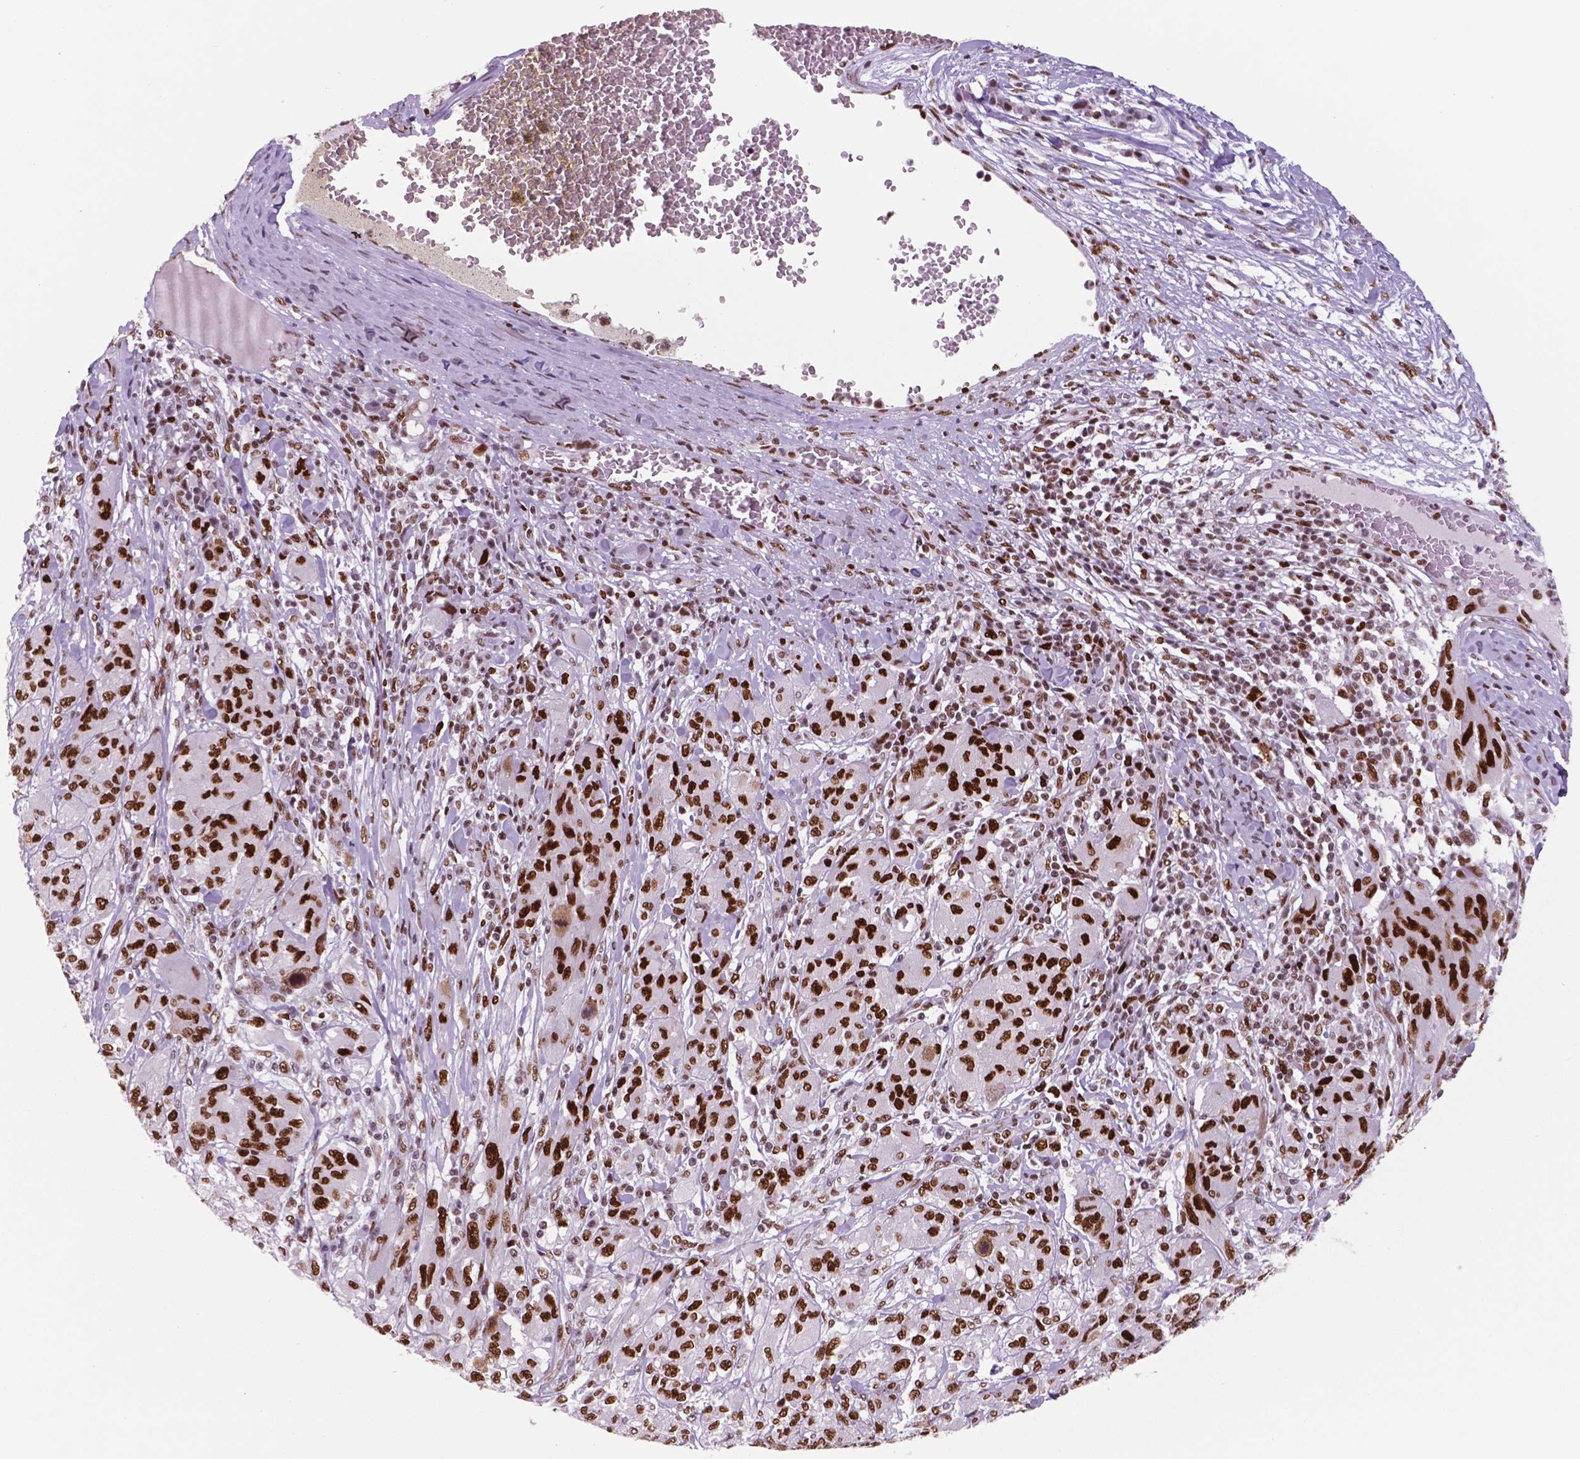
{"staining": {"intensity": "strong", "quantity": ">75%", "location": "nuclear"}, "tissue": "melanoma", "cell_type": "Tumor cells", "image_type": "cancer", "snomed": [{"axis": "morphology", "description": "Malignant melanoma, NOS"}, {"axis": "topography", "description": "Skin"}], "caption": "A micrograph showing strong nuclear positivity in approximately >75% of tumor cells in melanoma, as visualized by brown immunohistochemical staining.", "gene": "MSH6", "patient": {"sex": "female", "age": 91}}